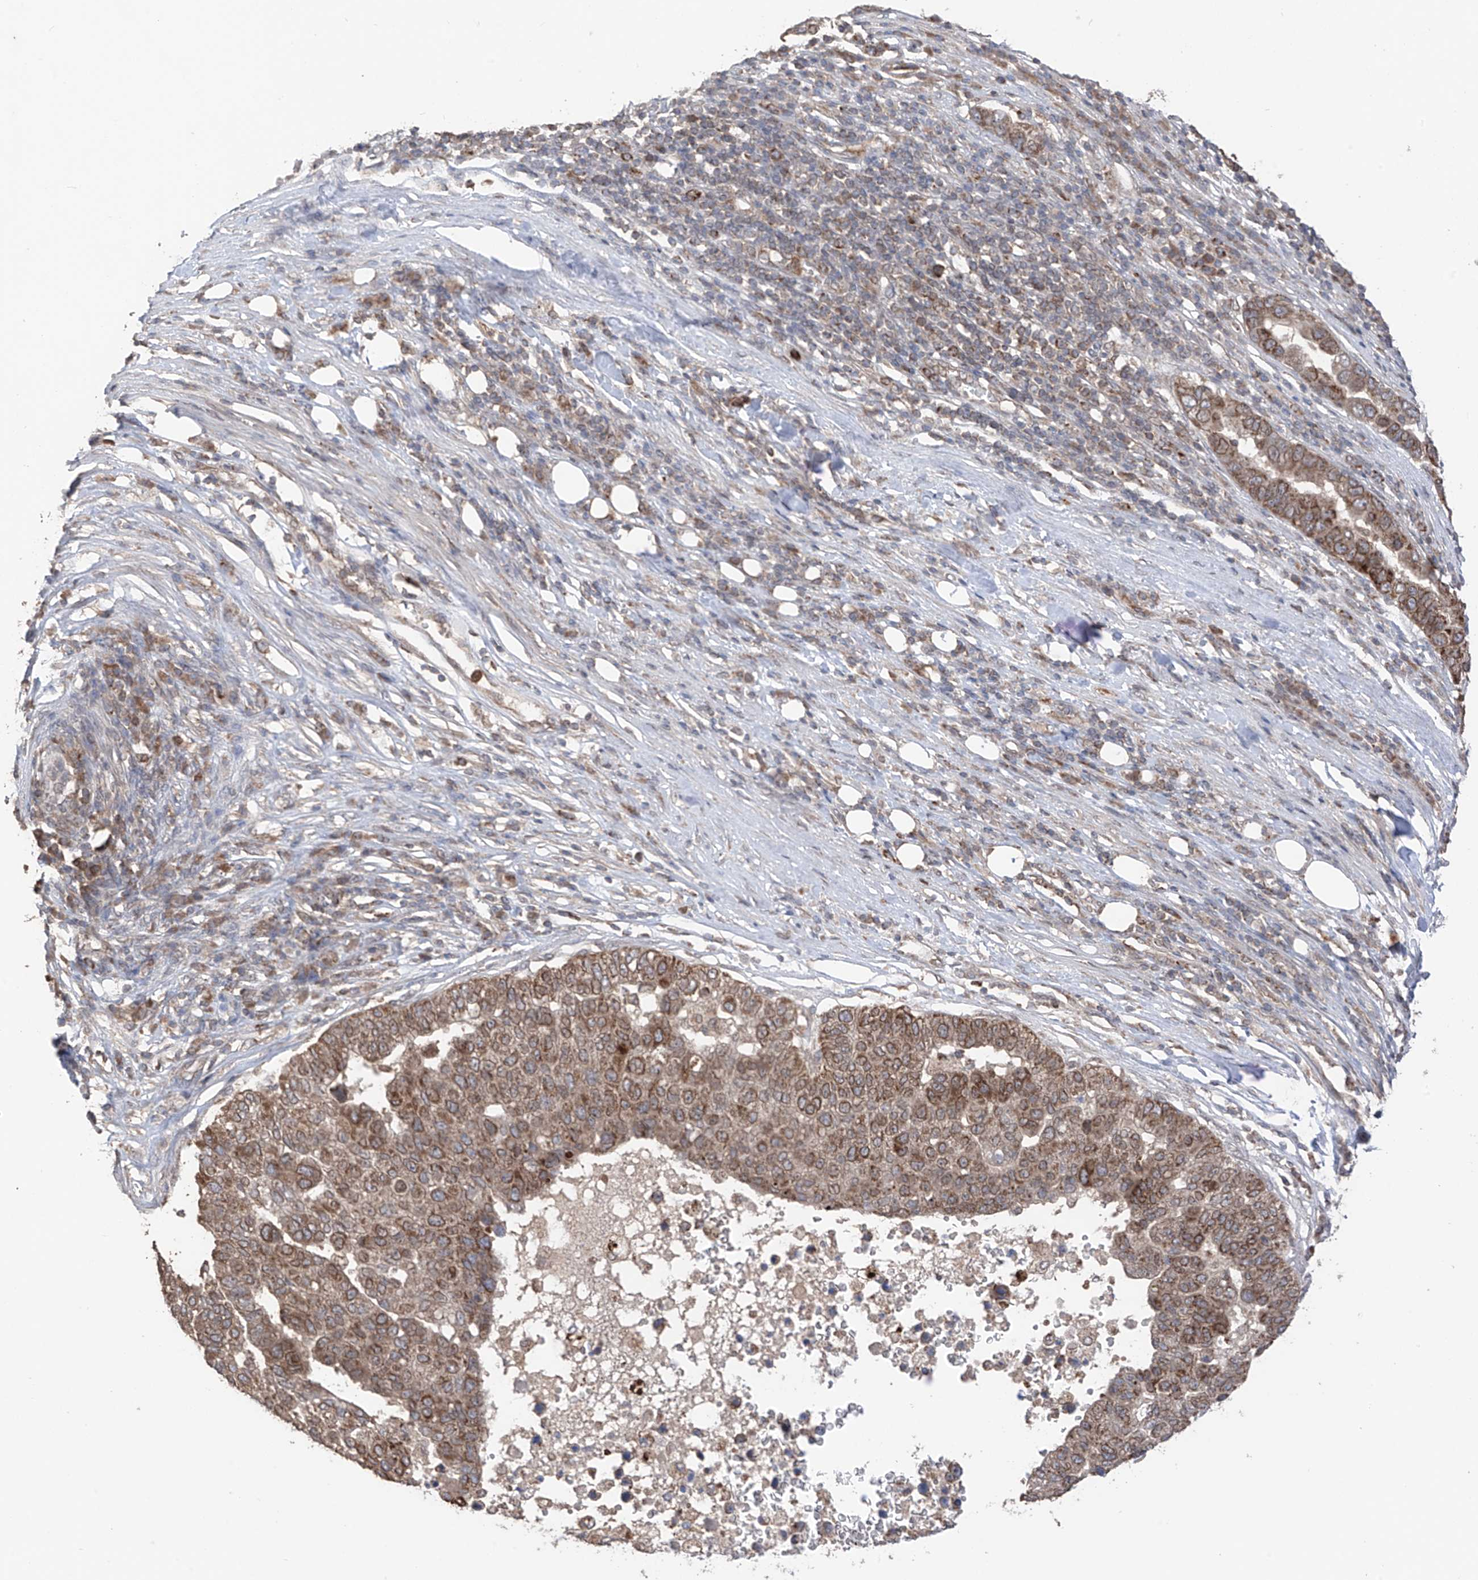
{"staining": {"intensity": "moderate", "quantity": ">75%", "location": "cytoplasmic/membranous"}, "tissue": "pancreatic cancer", "cell_type": "Tumor cells", "image_type": "cancer", "snomed": [{"axis": "morphology", "description": "Adenocarcinoma, NOS"}, {"axis": "topography", "description": "Pancreas"}], "caption": "Pancreatic cancer tissue displays moderate cytoplasmic/membranous positivity in about >75% of tumor cells (Brightfield microscopy of DAB IHC at high magnification).", "gene": "AHCTF1", "patient": {"sex": "female", "age": 61}}